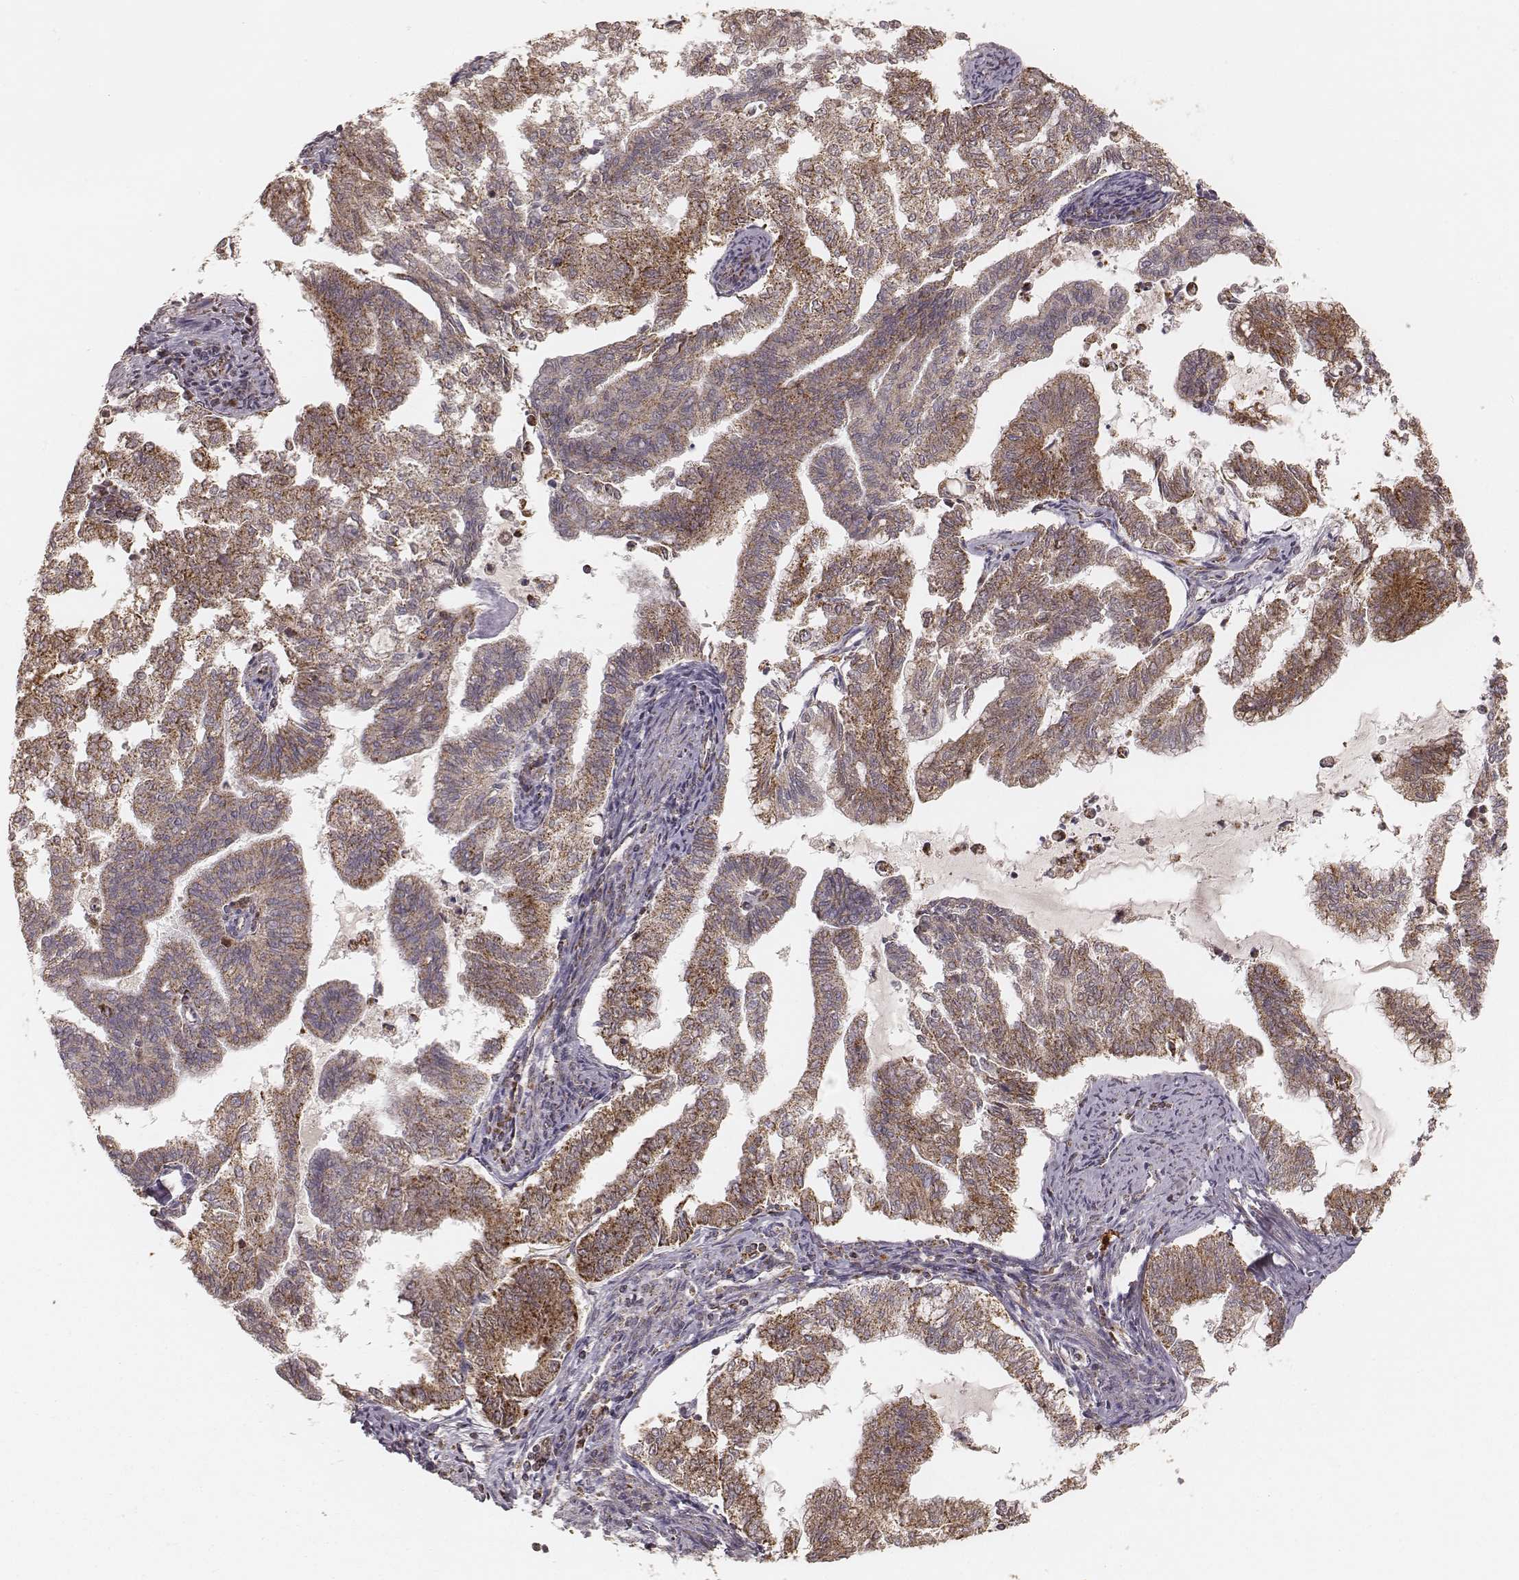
{"staining": {"intensity": "moderate", "quantity": ">75%", "location": "cytoplasmic/membranous"}, "tissue": "endometrial cancer", "cell_type": "Tumor cells", "image_type": "cancer", "snomed": [{"axis": "morphology", "description": "Adenocarcinoma, NOS"}, {"axis": "topography", "description": "Endometrium"}], "caption": "DAB immunohistochemical staining of human endometrial cancer displays moderate cytoplasmic/membranous protein expression in about >75% of tumor cells.", "gene": "CS", "patient": {"sex": "female", "age": 79}}